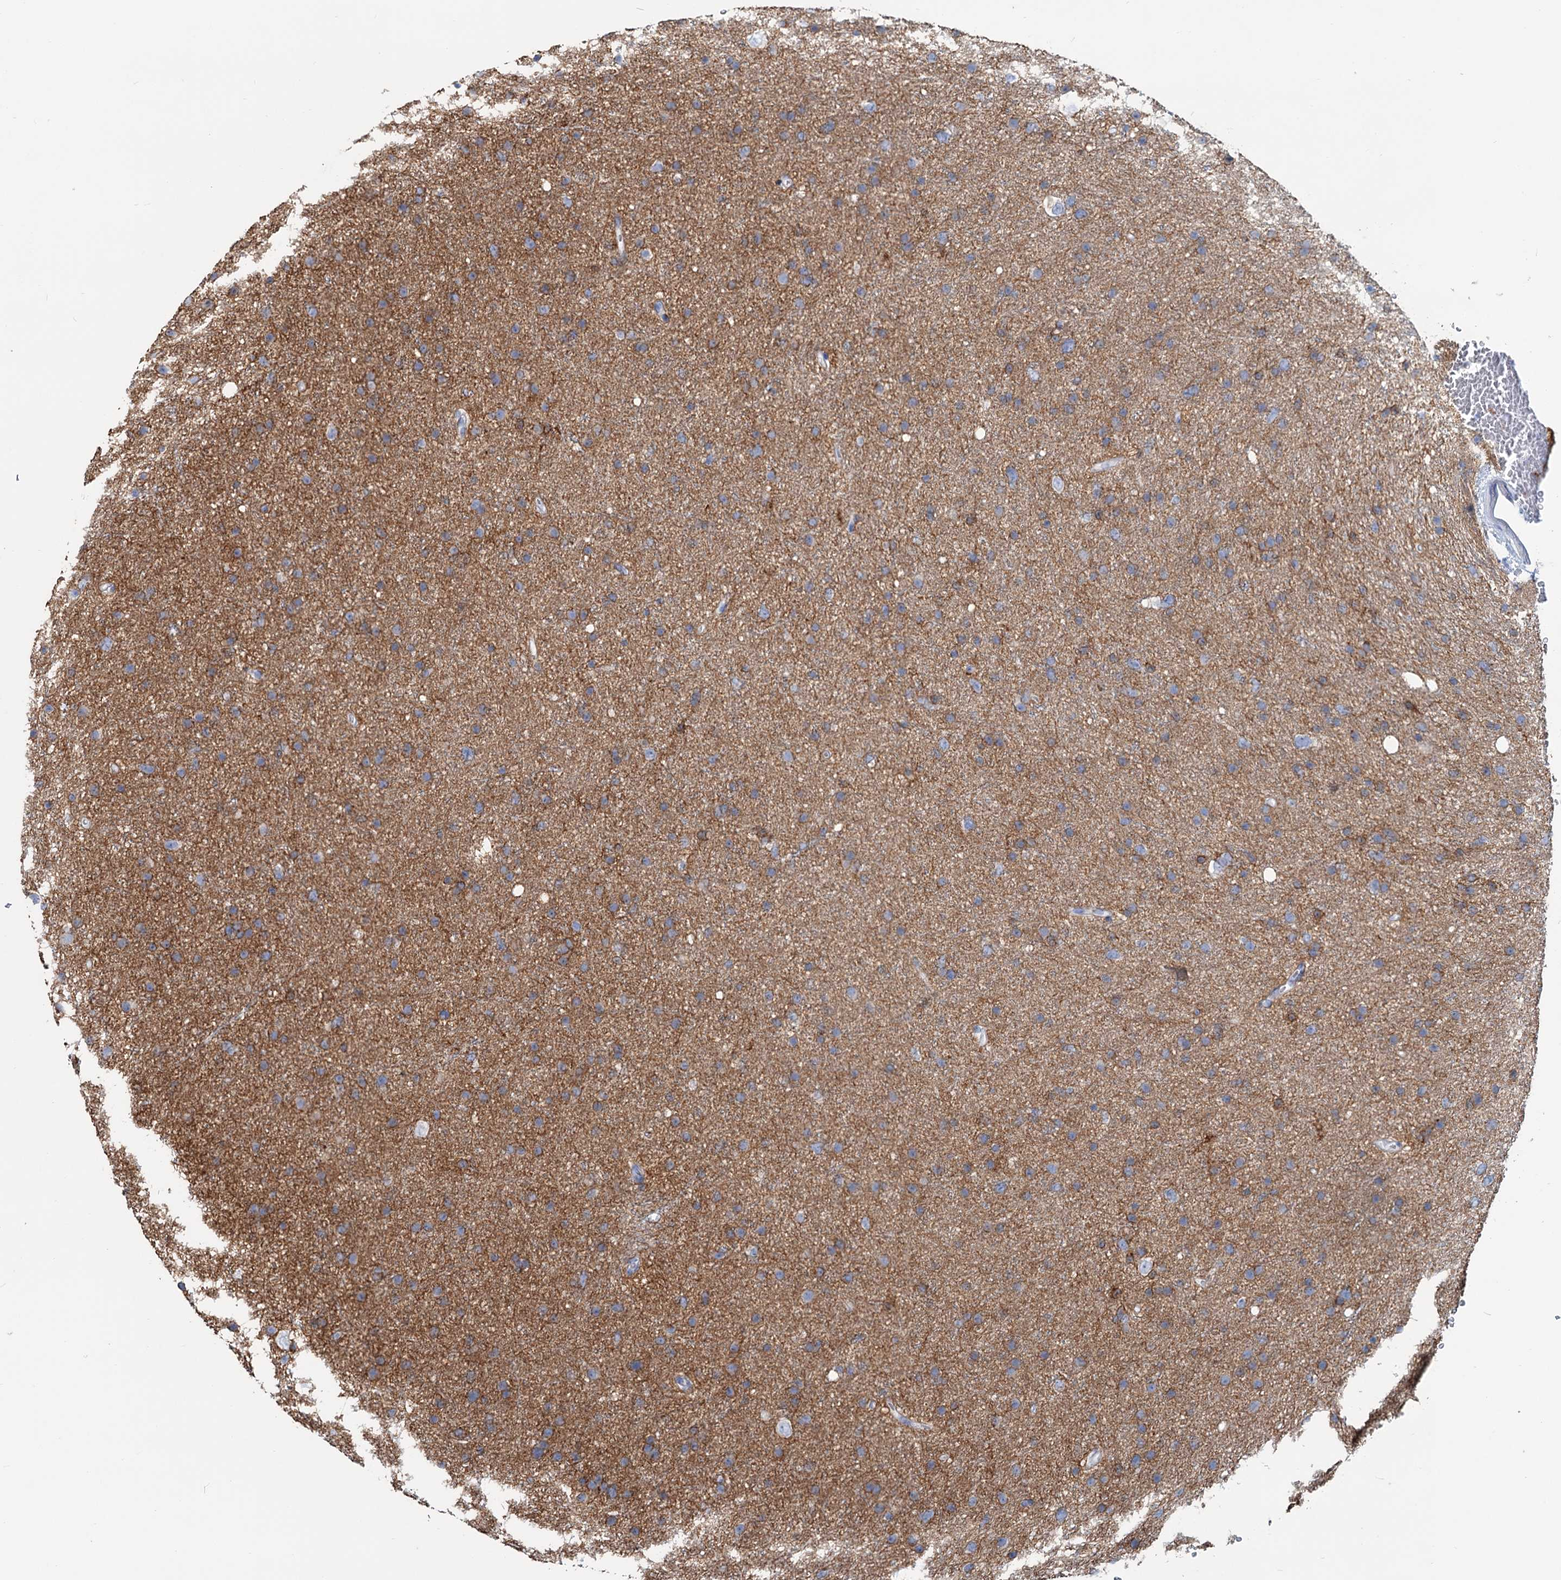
{"staining": {"intensity": "weak", "quantity": "25%-75%", "location": "cytoplasmic/membranous"}, "tissue": "glioma", "cell_type": "Tumor cells", "image_type": "cancer", "snomed": [{"axis": "morphology", "description": "Glioma, malignant, Low grade"}, {"axis": "topography", "description": "Cerebral cortex"}], "caption": "Brown immunohistochemical staining in glioma exhibits weak cytoplasmic/membranous positivity in approximately 25%-75% of tumor cells.", "gene": "SLC1A3", "patient": {"sex": "female", "age": 39}}